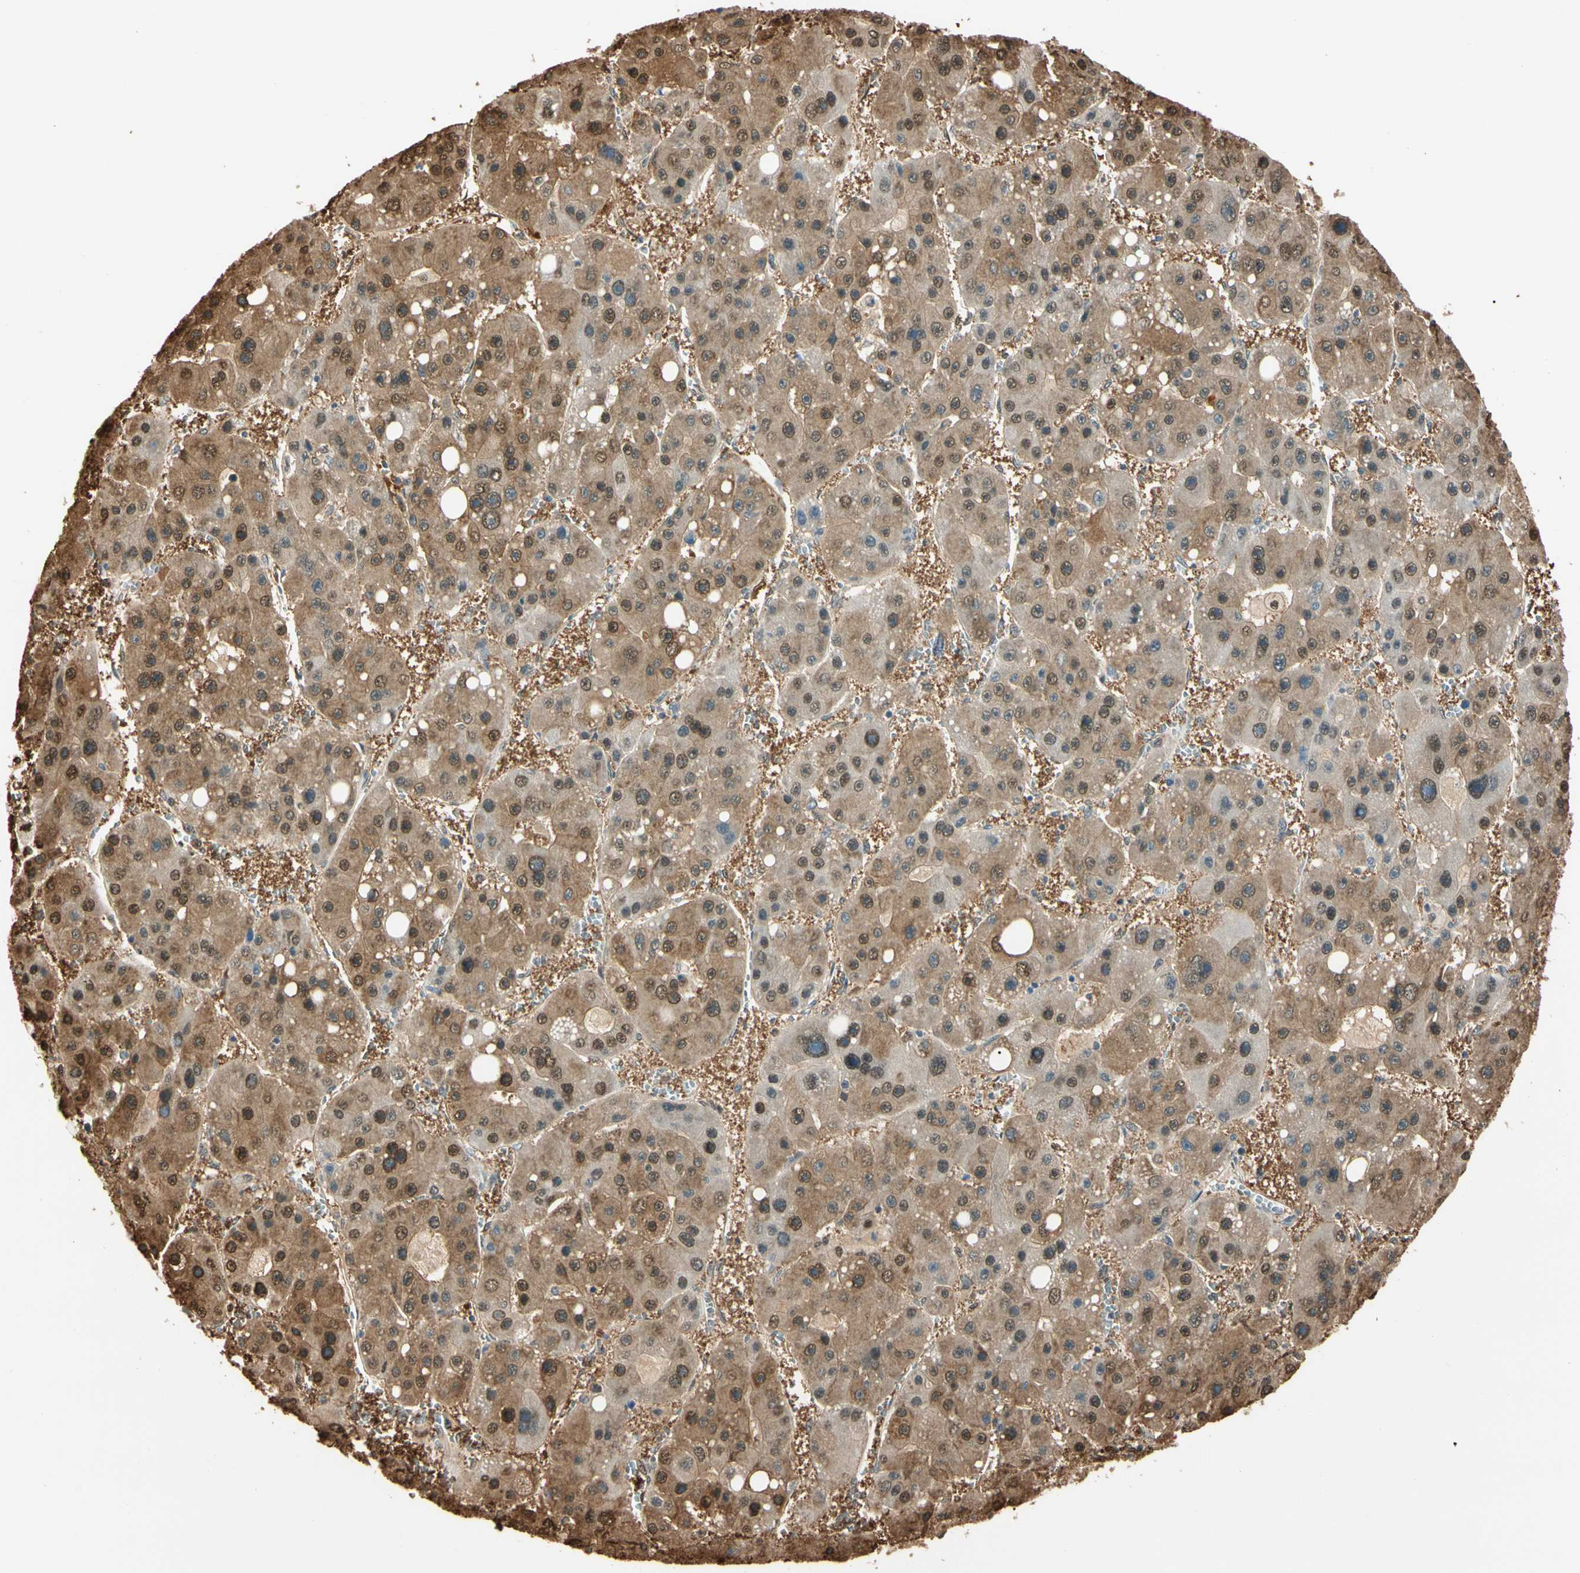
{"staining": {"intensity": "weak", "quantity": ">75%", "location": "cytoplasmic/membranous,nuclear"}, "tissue": "liver cancer", "cell_type": "Tumor cells", "image_type": "cancer", "snomed": [{"axis": "morphology", "description": "Carcinoma, Hepatocellular, NOS"}, {"axis": "topography", "description": "Liver"}], "caption": "Tumor cells reveal weak cytoplasmic/membranous and nuclear positivity in approximately >75% of cells in liver cancer.", "gene": "PNCK", "patient": {"sex": "female", "age": 61}}